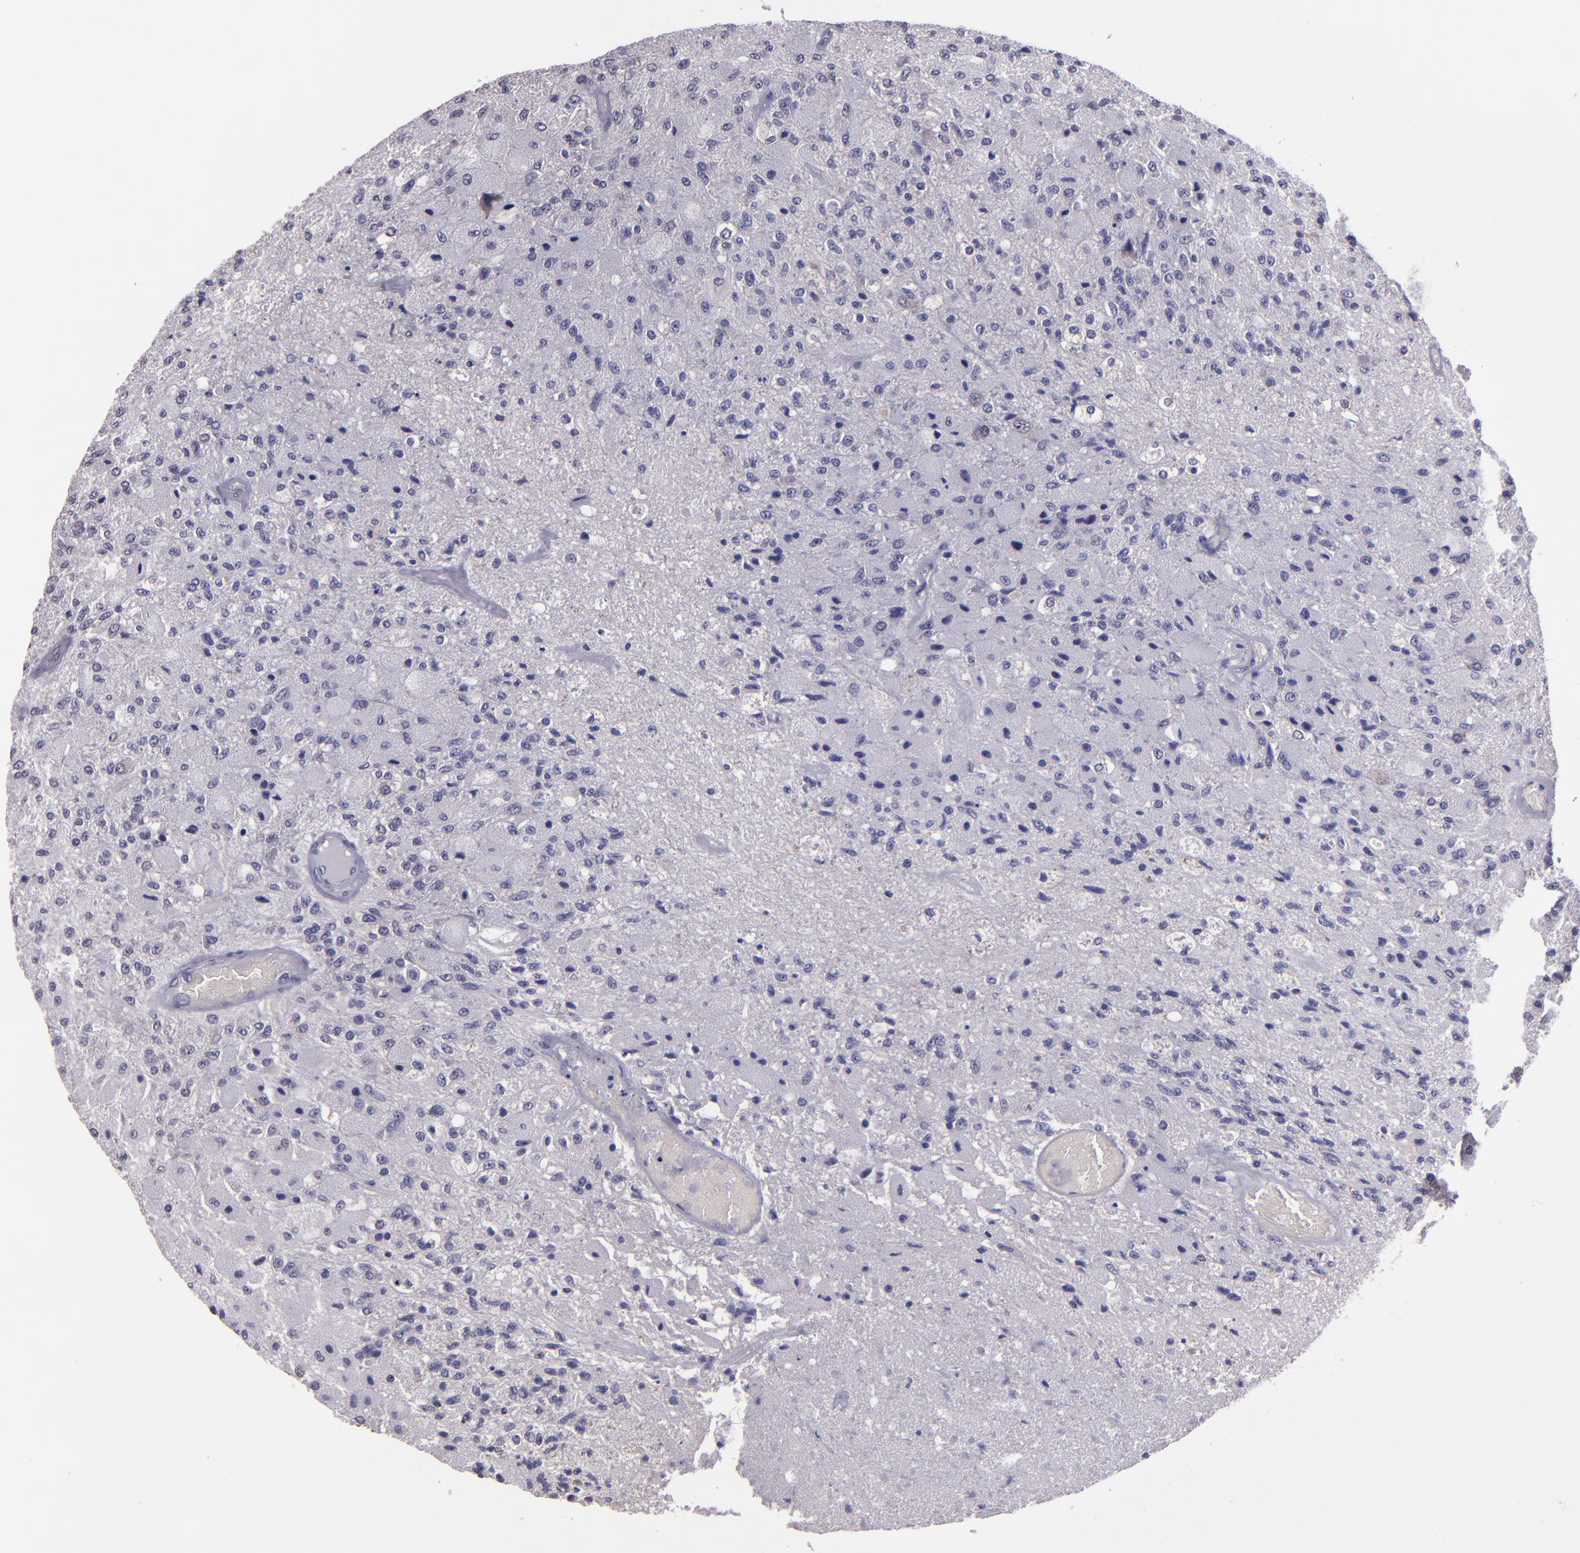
{"staining": {"intensity": "negative", "quantity": "none", "location": "none"}, "tissue": "glioma", "cell_type": "Tumor cells", "image_type": "cancer", "snomed": [{"axis": "morphology", "description": "Normal tissue, NOS"}, {"axis": "morphology", "description": "Glioma, malignant, High grade"}, {"axis": "topography", "description": "Cerebral cortex"}], "caption": "This image is of glioma stained with immunohistochemistry to label a protein in brown with the nuclei are counter-stained blue. There is no staining in tumor cells.", "gene": "CEBPE", "patient": {"sex": "male", "age": 77}}